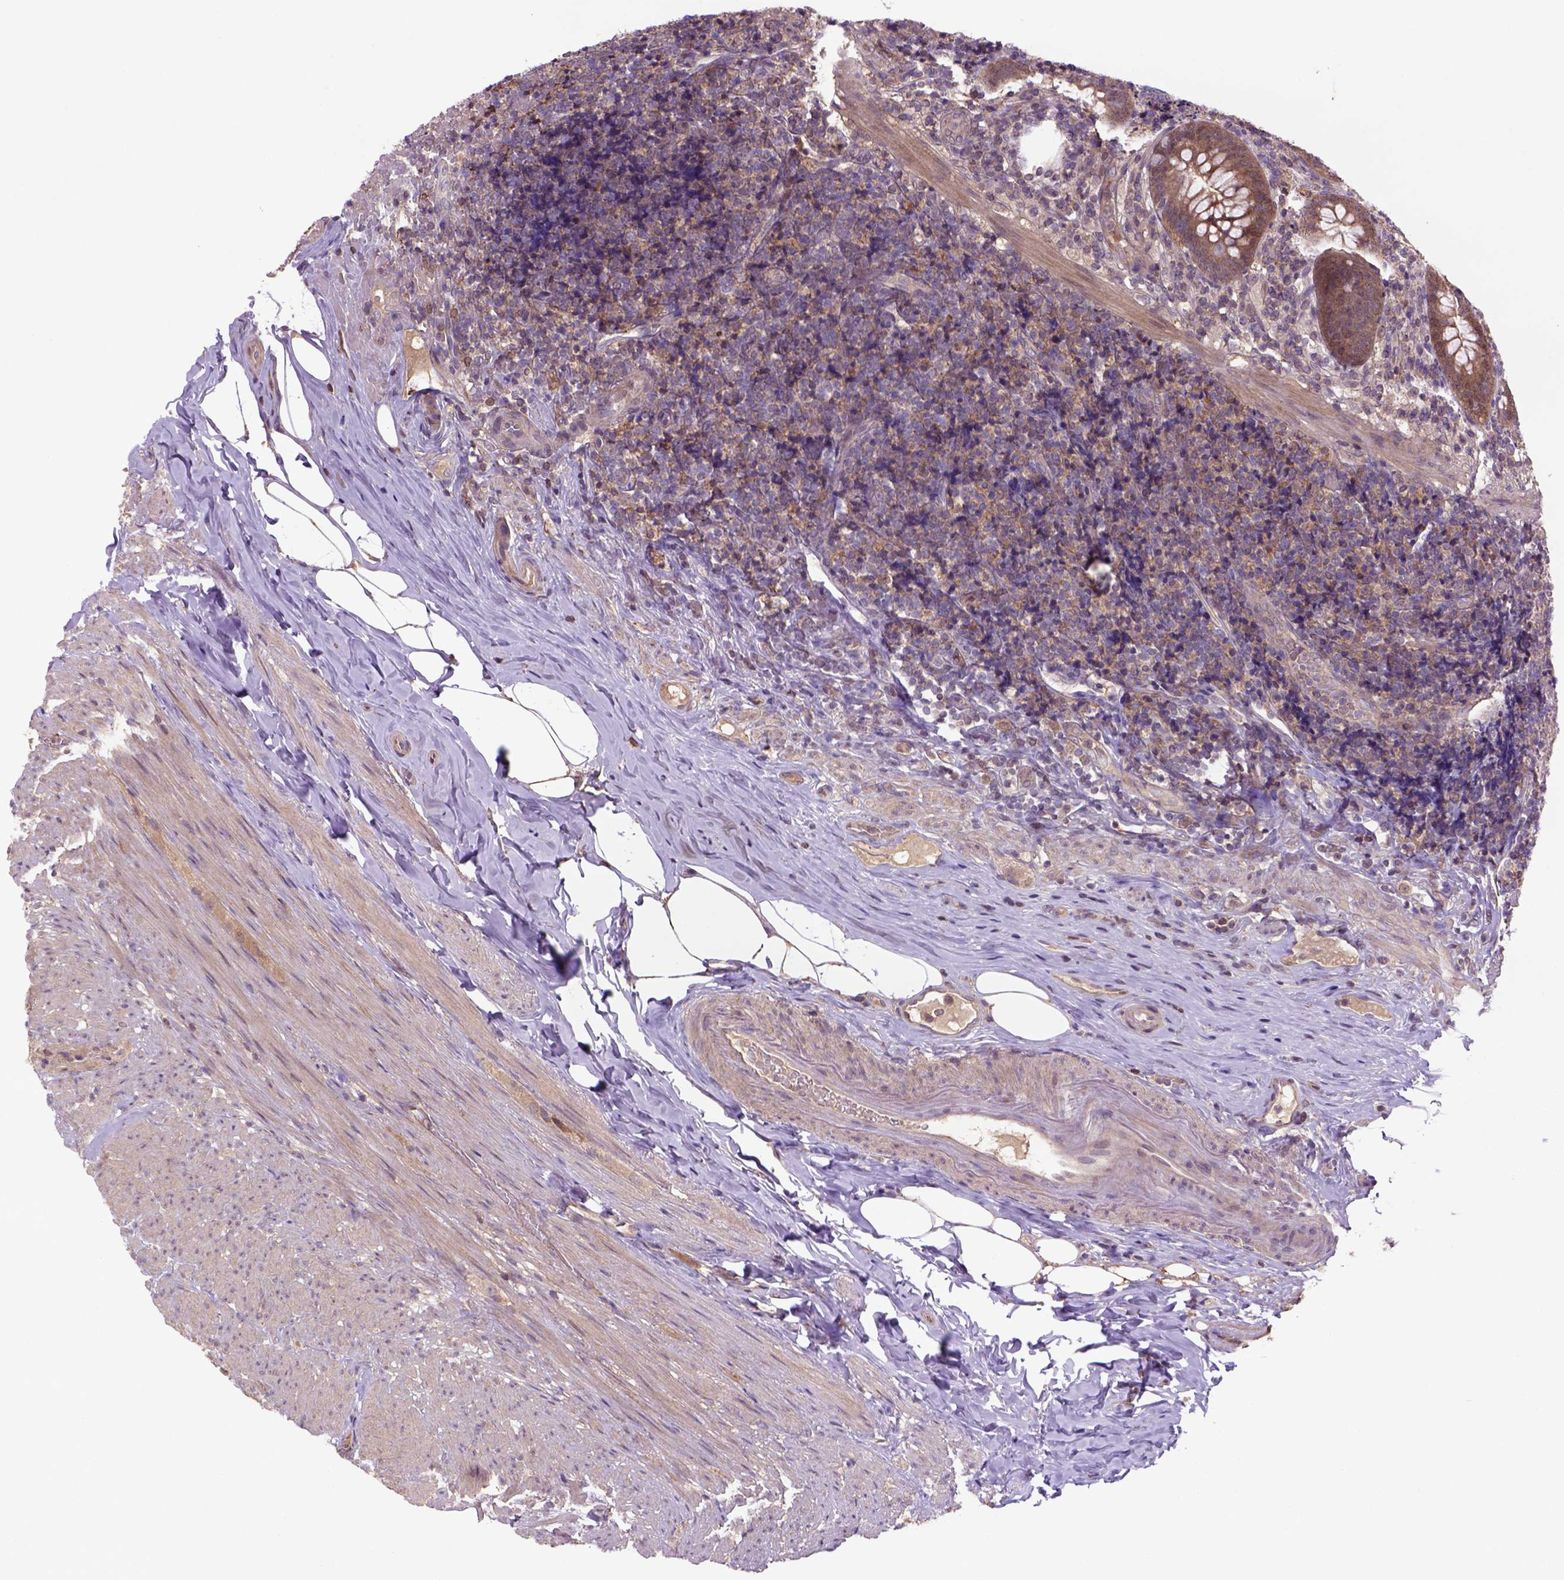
{"staining": {"intensity": "moderate", "quantity": ">75%", "location": "cytoplasmic/membranous"}, "tissue": "appendix", "cell_type": "Glandular cells", "image_type": "normal", "snomed": [{"axis": "morphology", "description": "Normal tissue, NOS"}, {"axis": "topography", "description": "Appendix"}], "caption": "Protein staining by immunohistochemistry exhibits moderate cytoplasmic/membranous expression in about >75% of glandular cells in unremarkable appendix.", "gene": "HSPBP1", "patient": {"sex": "male", "age": 47}}